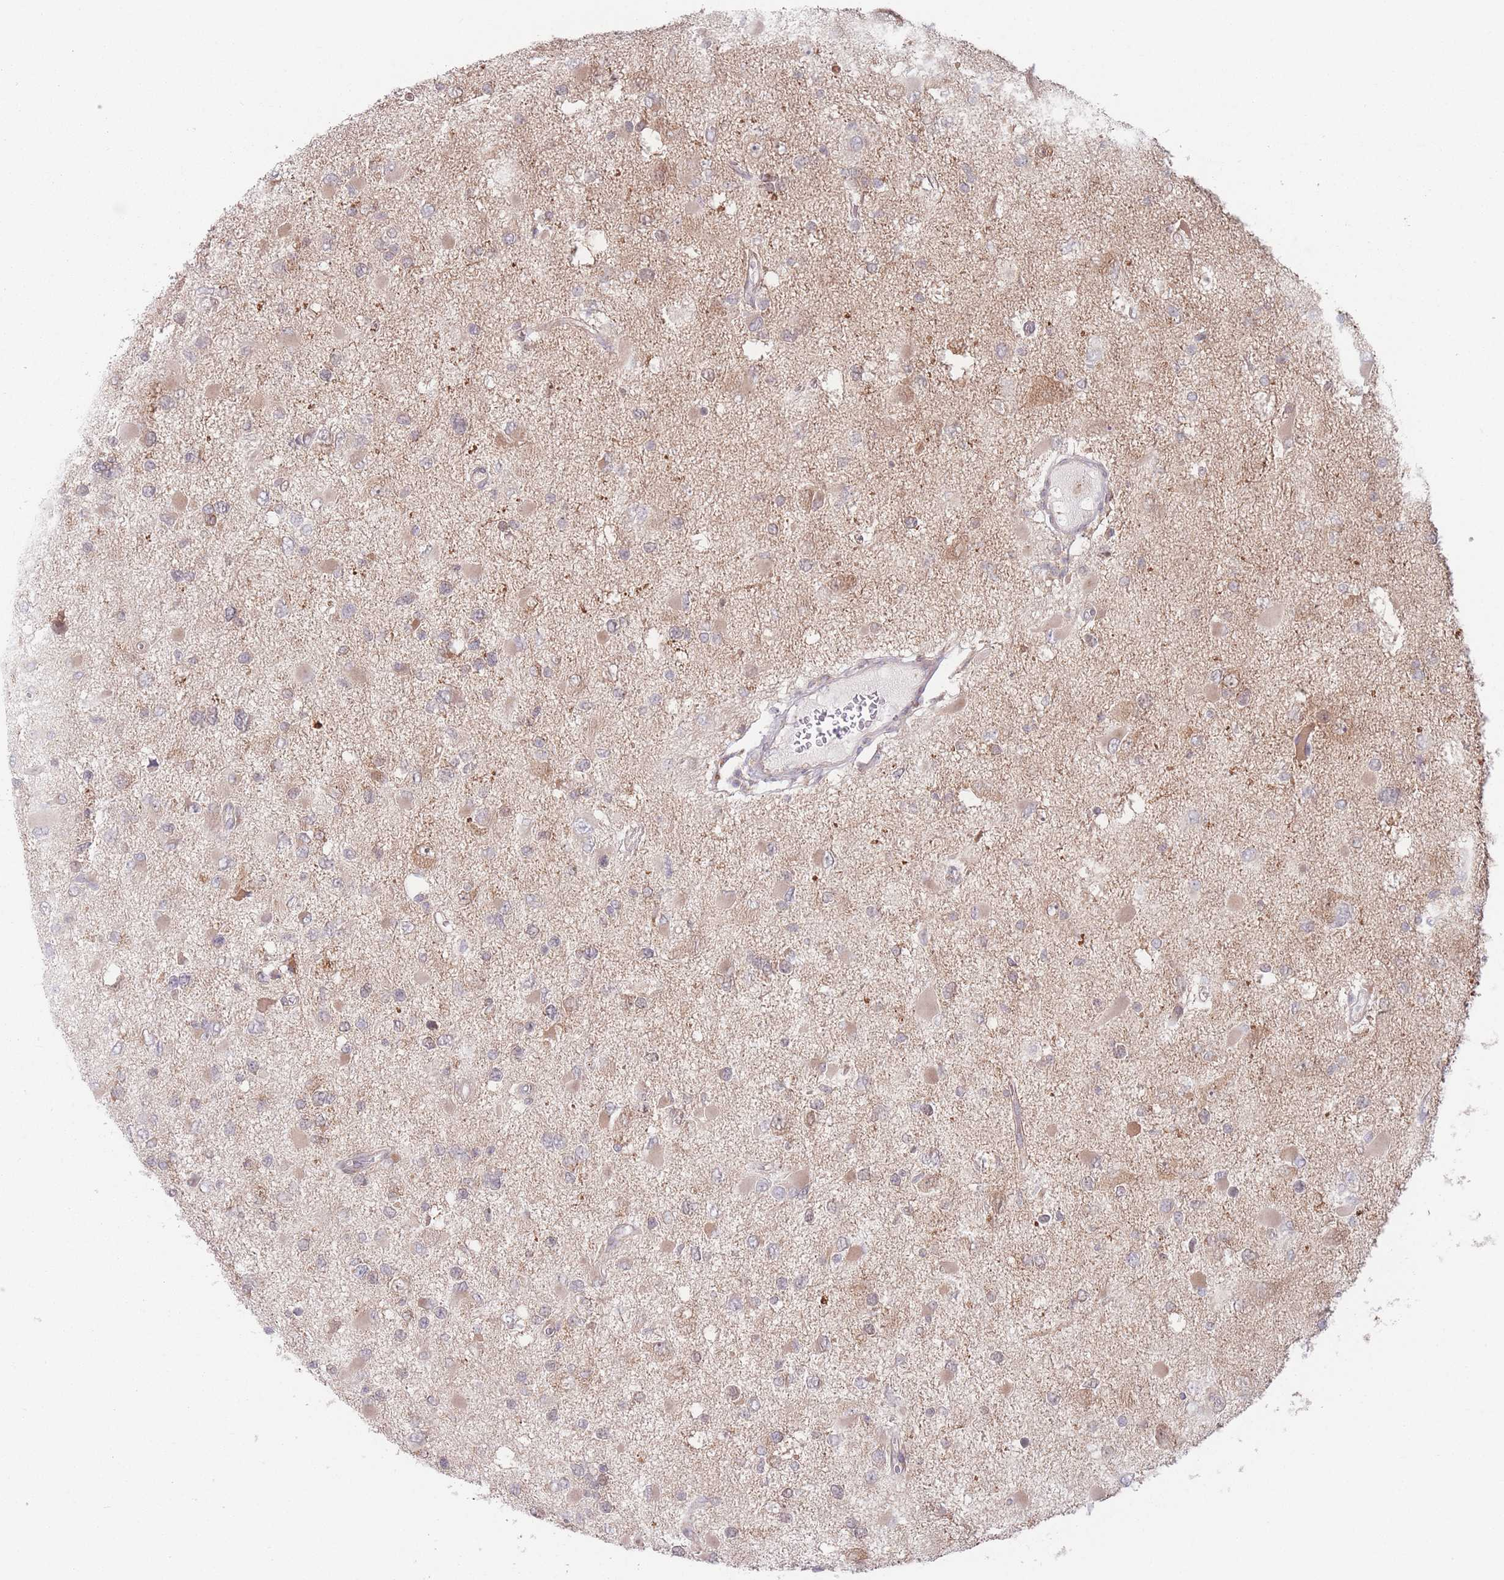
{"staining": {"intensity": "weak", "quantity": "<25%", "location": "cytoplasmic/membranous"}, "tissue": "glioma", "cell_type": "Tumor cells", "image_type": "cancer", "snomed": [{"axis": "morphology", "description": "Glioma, malignant, High grade"}, {"axis": "topography", "description": "Brain"}], "caption": "The histopathology image displays no significant positivity in tumor cells of malignant glioma (high-grade). (DAB immunohistochemistry (IHC), high magnification).", "gene": "PPM1A", "patient": {"sex": "male", "age": 53}}